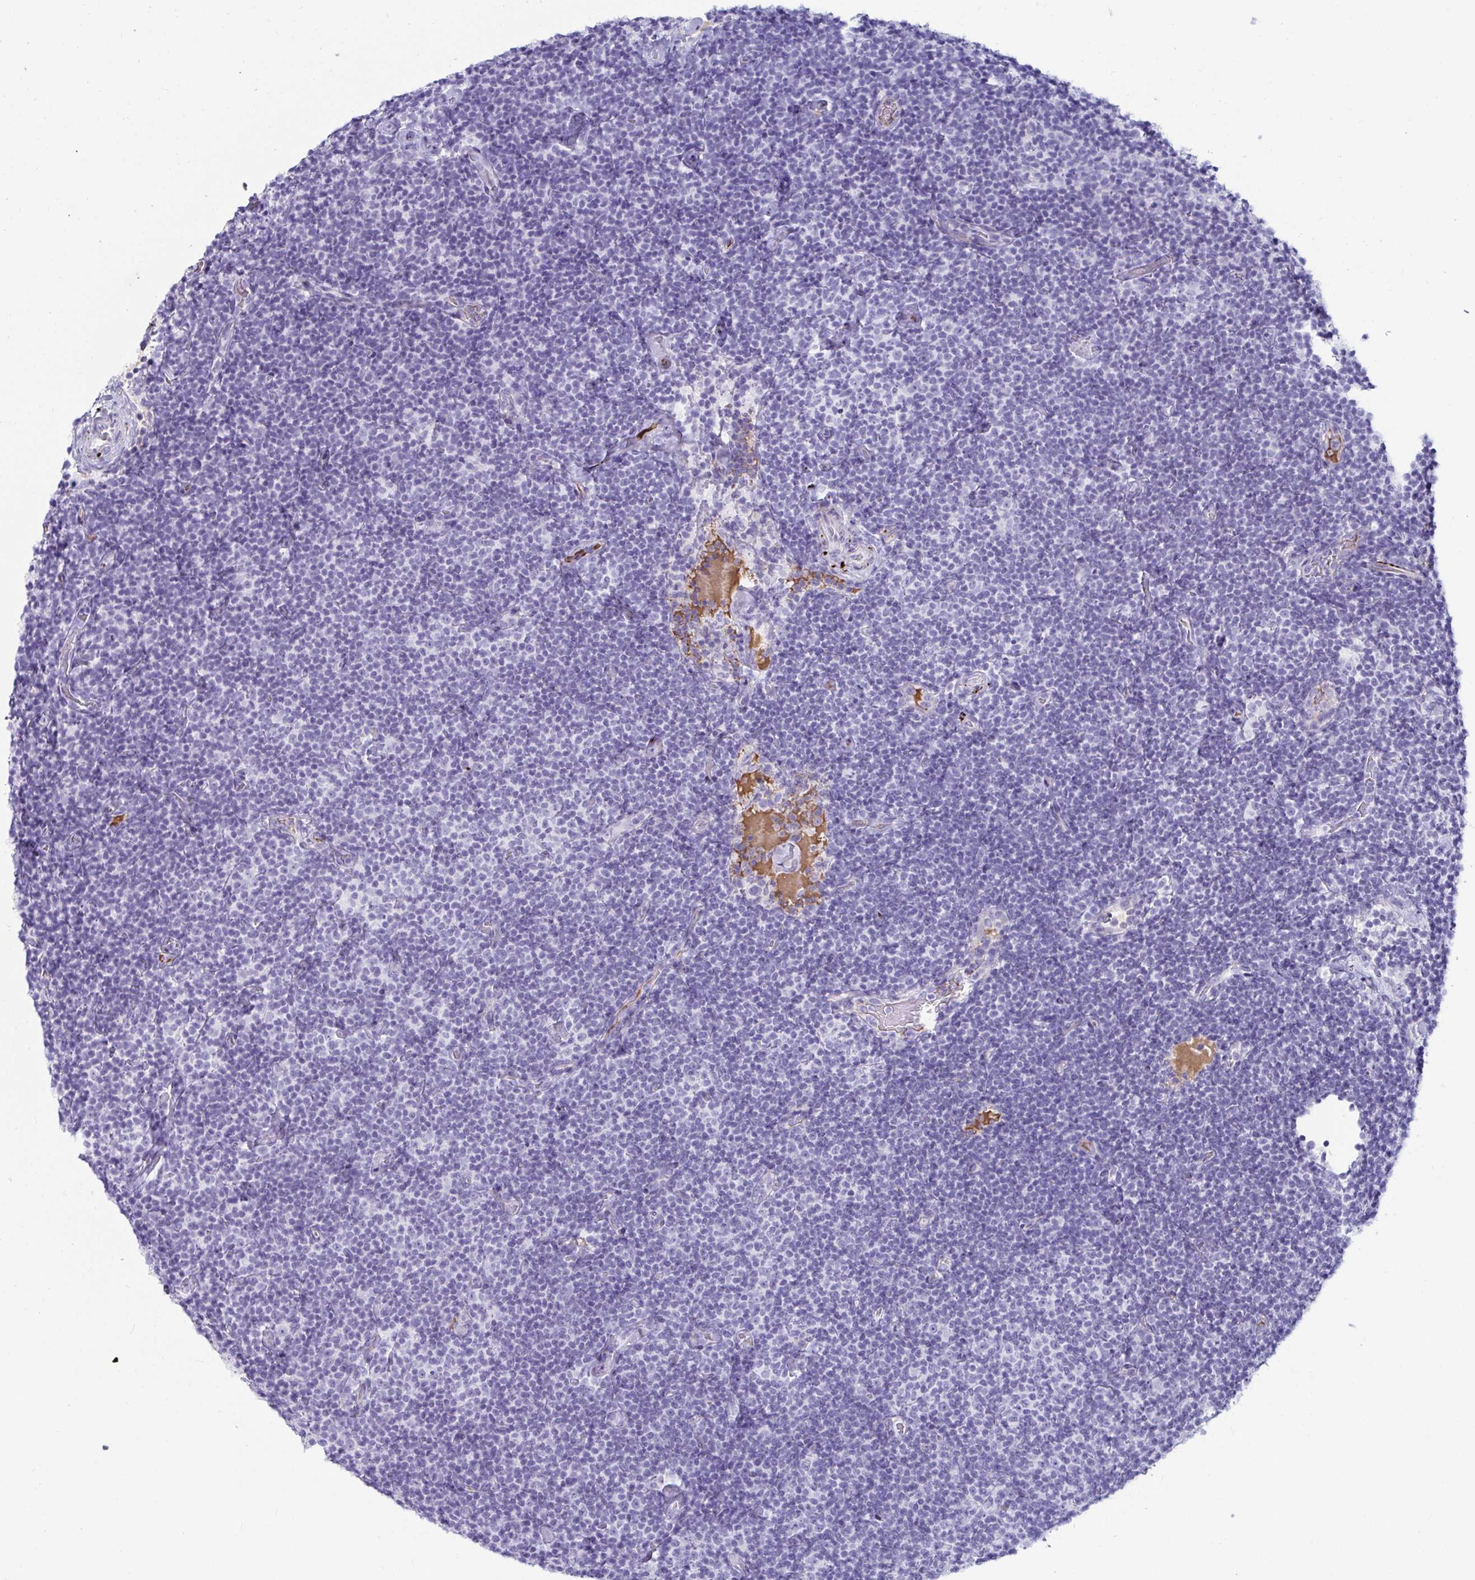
{"staining": {"intensity": "negative", "quantity": "none", "location": "none"}, "tissue": "lymphoma", "cell_type": "Tumor cells", "image_type": "cancer", "snomed": [{"axis": "morphology", "description": "Malignant lymphoma, non-Hodgkin's type, Low grade"}, {"axis": "topography", "description": "Lymph node"}], "caption": "The photomicrograph shows no significant staining in tumor cells of lymphoma.", "gene": "NPY", "patient": {"sex": "male", "age": 81}}